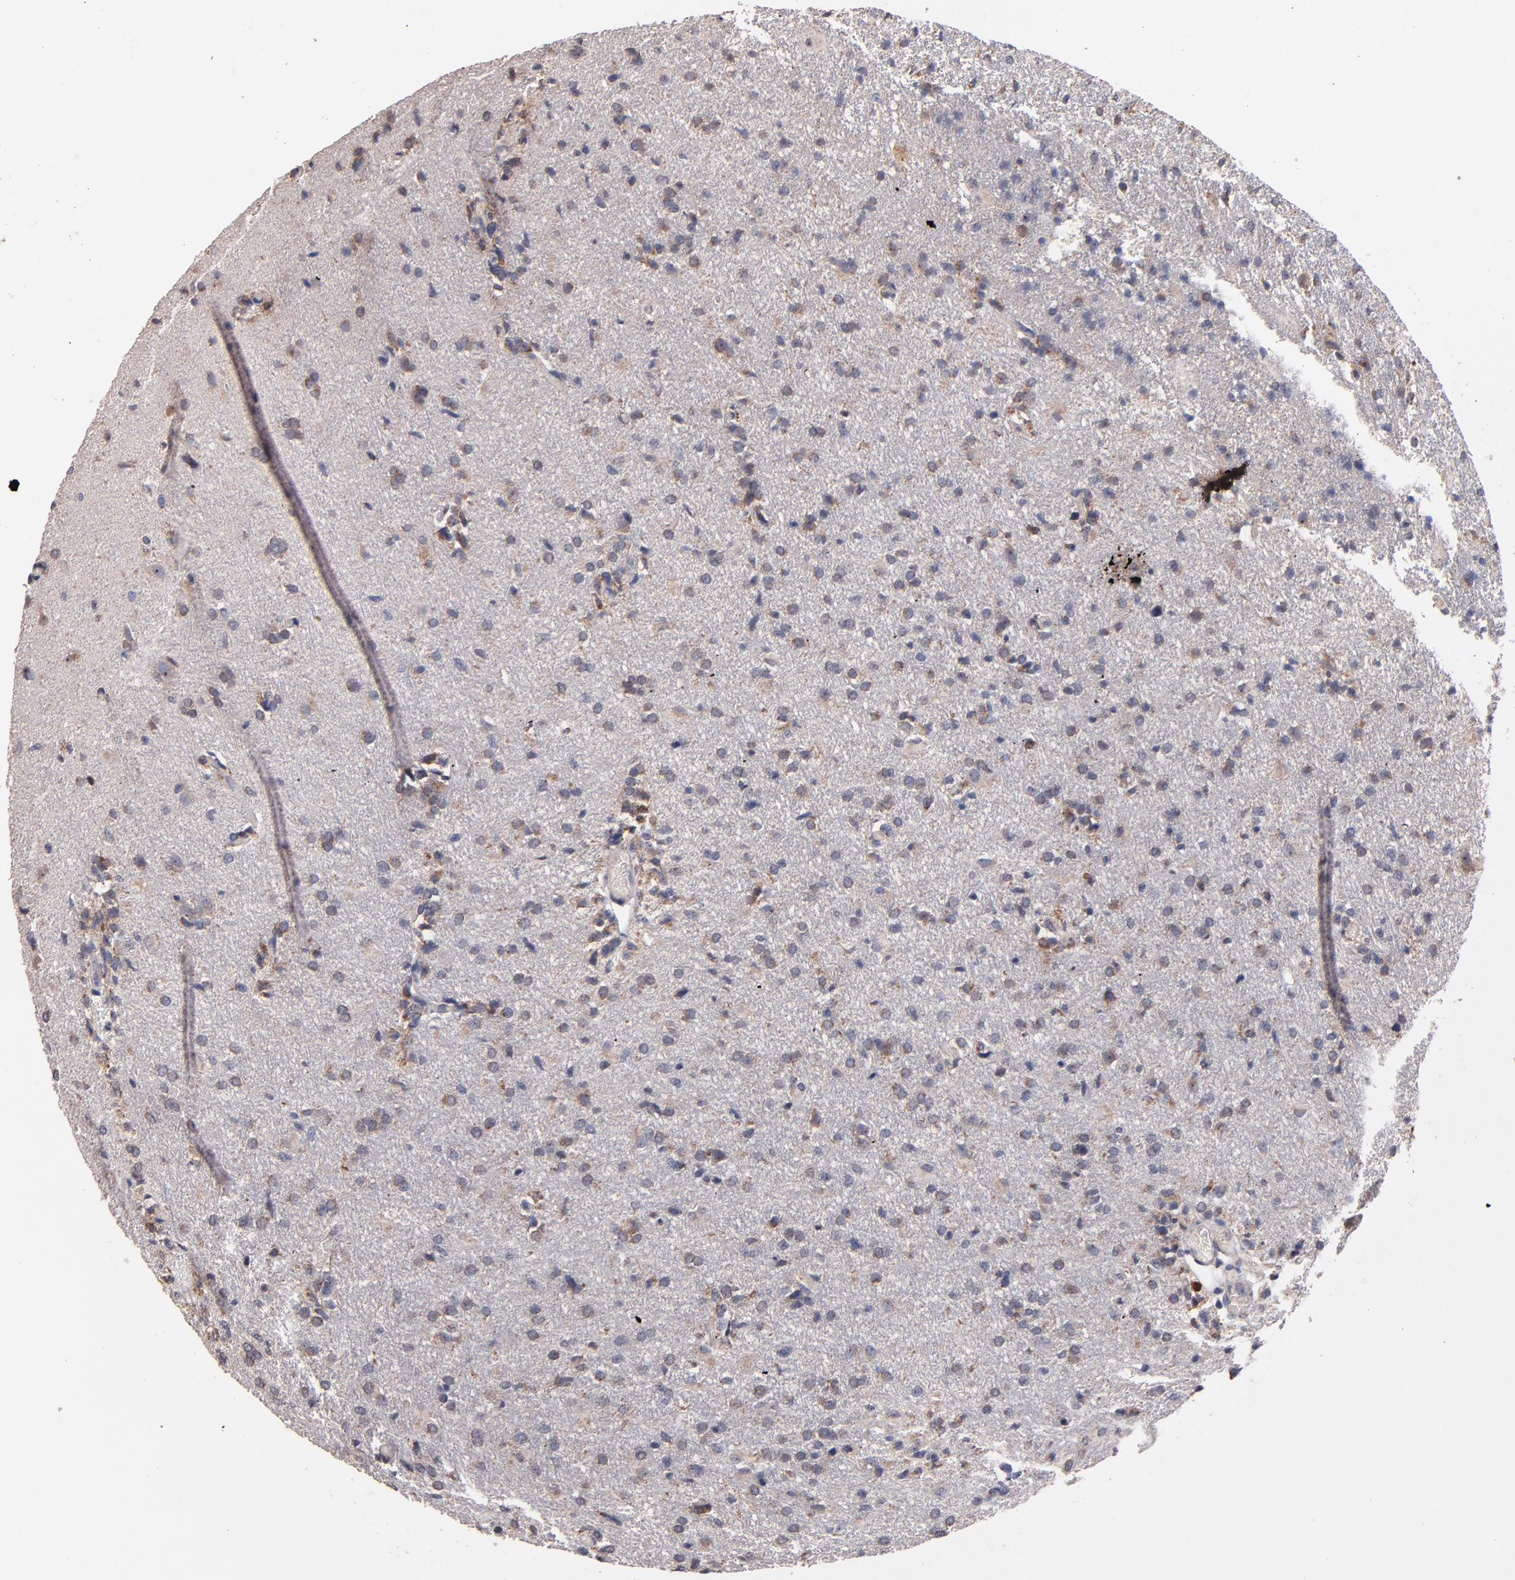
{"staining": {"intensity": "moderate", "quantity": "25%-75%", "location": "cytoplasmic/membranous"}, "tissue": "glioma", "cell_type": "Tumor cells", "image_type": "cancer", "snomed": [{"axis": "morphology", "description": "Glioma, malignant, High grade"}, {"axis": "topography", "description": "Brain"}], "caption": "Protein expression analysis of glioma reveals moderate cytoplasmic/membranous staining in approximately 25%-75% of tumor cells.", "gene": "DIABLO", "patient": {"sex": "male", "age": 68}}